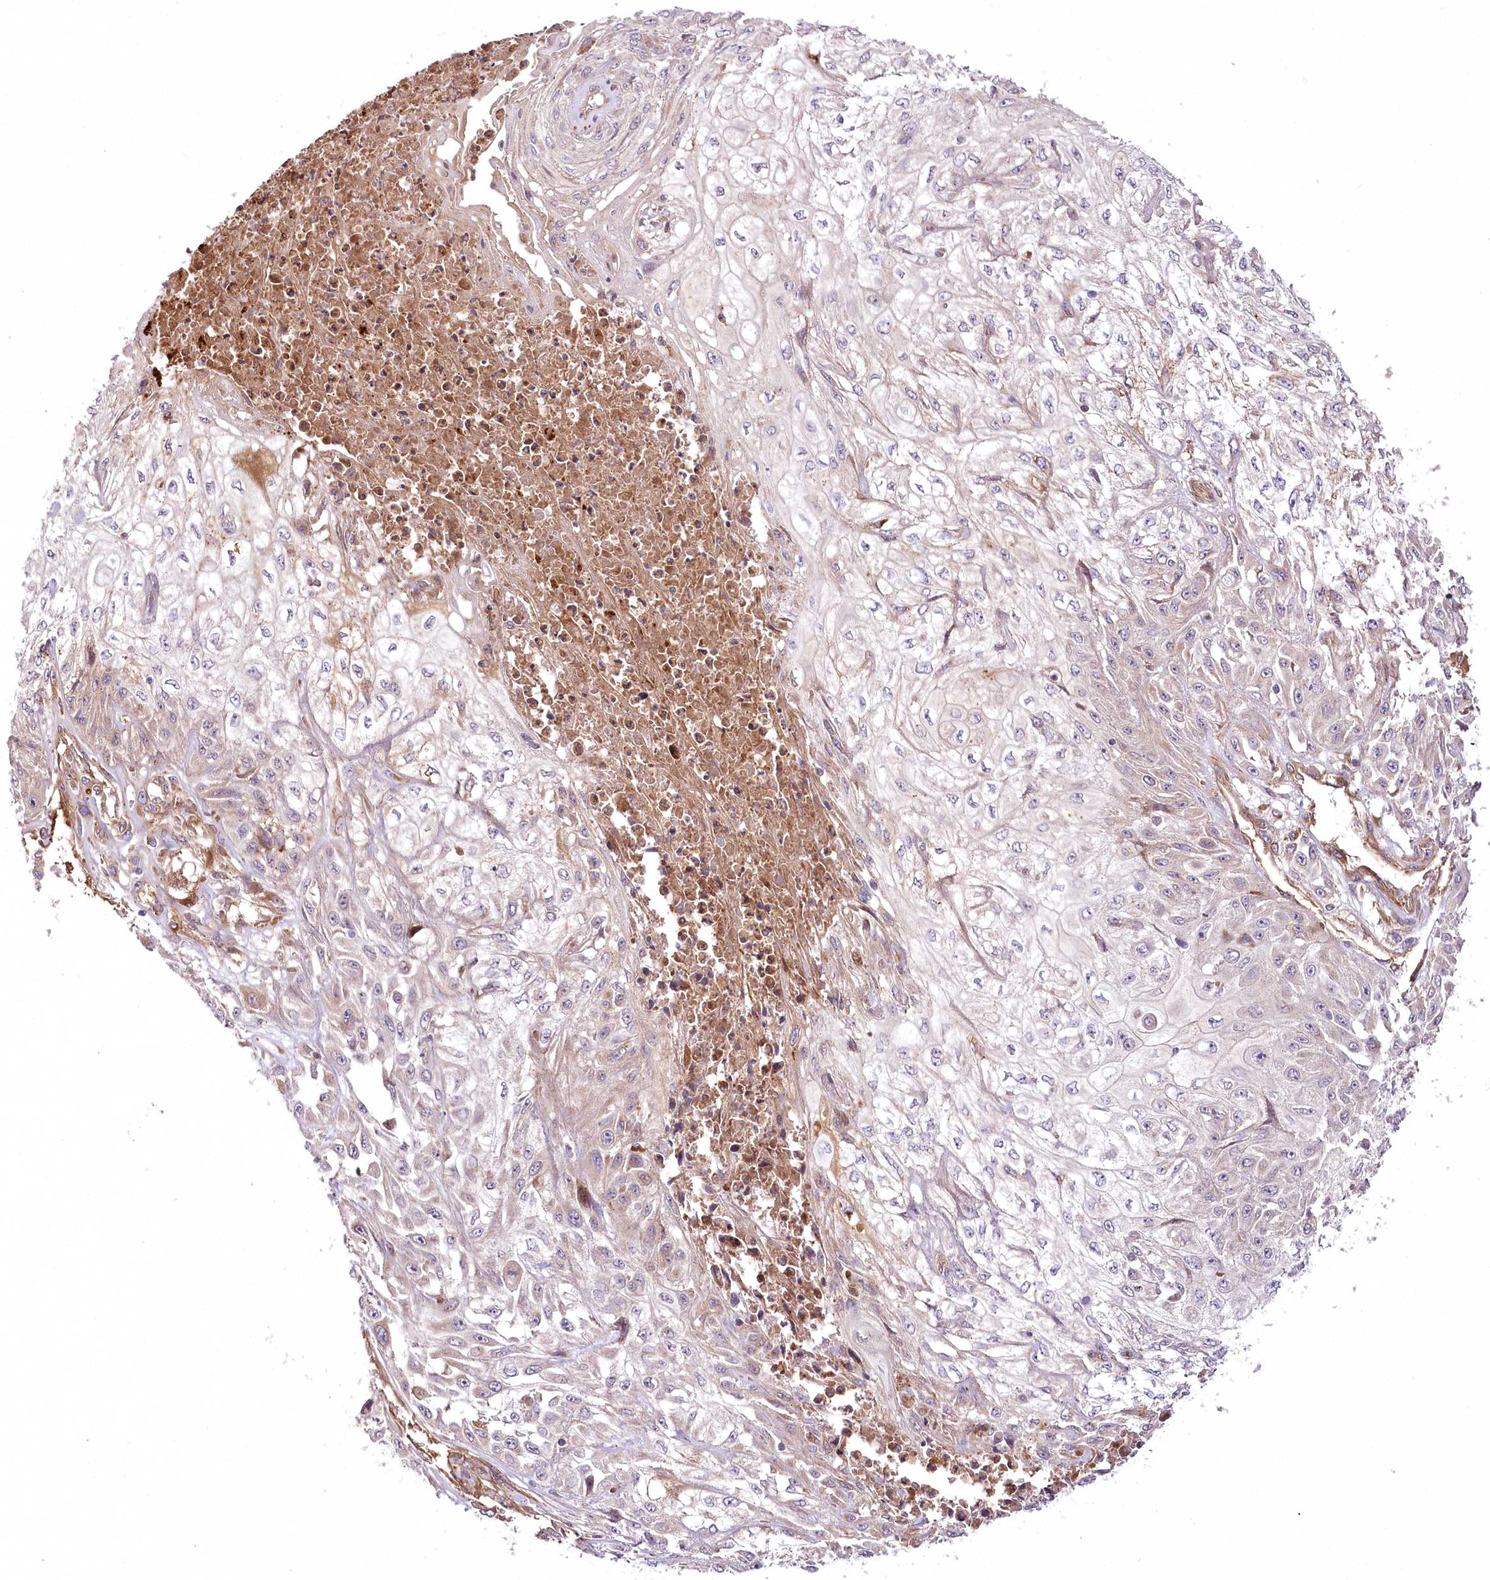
{"staining": {"intensity": "weak", "quantity": "<25%", "location": "cytoplasmic/membranous"}, "tissue": "skin cancer", "cell_type": "Tumor cells", "image_type": "cancer", "snomed": [{"axis": "morphology", "description": "Squamous cell carcinoma, NOS"}, {"axis": "morphology", "description": "Squamous cell carcinoma, metastatic, NOS"}, {"axis": "topography", "description": "Skin"}, {"axis": "topography", "description": "Lymph node"}], "caption": "A histopathology image of metastatic squamous cell carcinoma (skin) stained for a protein shows no brown staining in tumor cells.", "gene": "PSTK", "patient": {"sex": "male", "age": 75}}